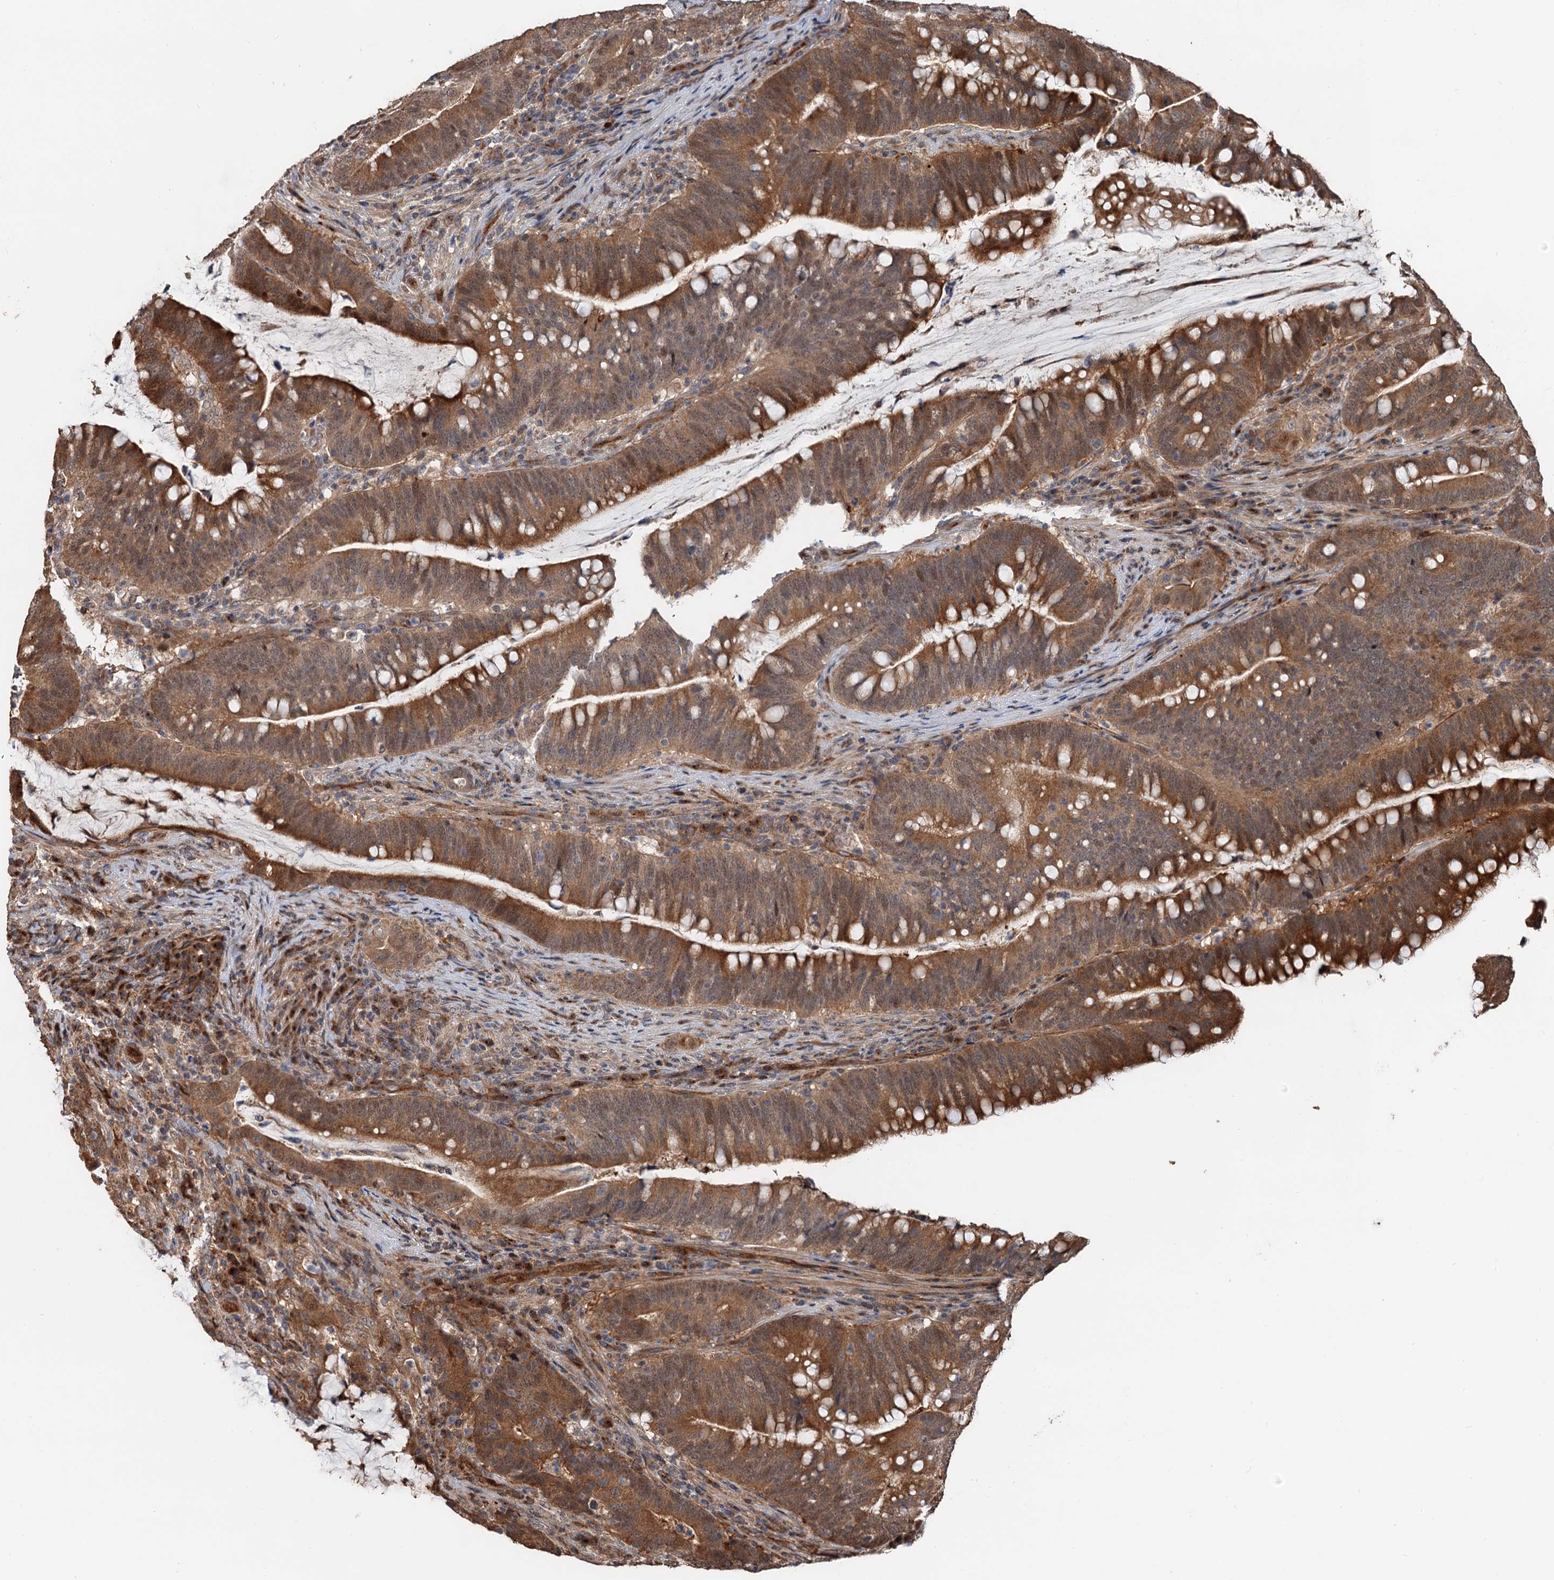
{"staining": {"intensity": "strong", "quantity": ">75%", "location": "cytoplasmic/membranous"}, "tissue": "colorectal cancer", "cell_type": "Tumor cells", "image_type": "cancer", "snomed": [{"axis": "morphology", "description": "Adenocarcinoma, NOS"}, {"axis": "topography", "description": "Colon"}], "caption": "Immunohistochemical staining of human colorectal adenocarcinoma reveals high levels of strong cytoplasmic/membranous protein staining in about >75% of tumor cells. The protein is stained brown, and the nuclei are stained in blue (DAB IHC with brightfield microscopy, high magnification).", "gene": "DEXI", "patient": {"sex": "female", "age": 66}}